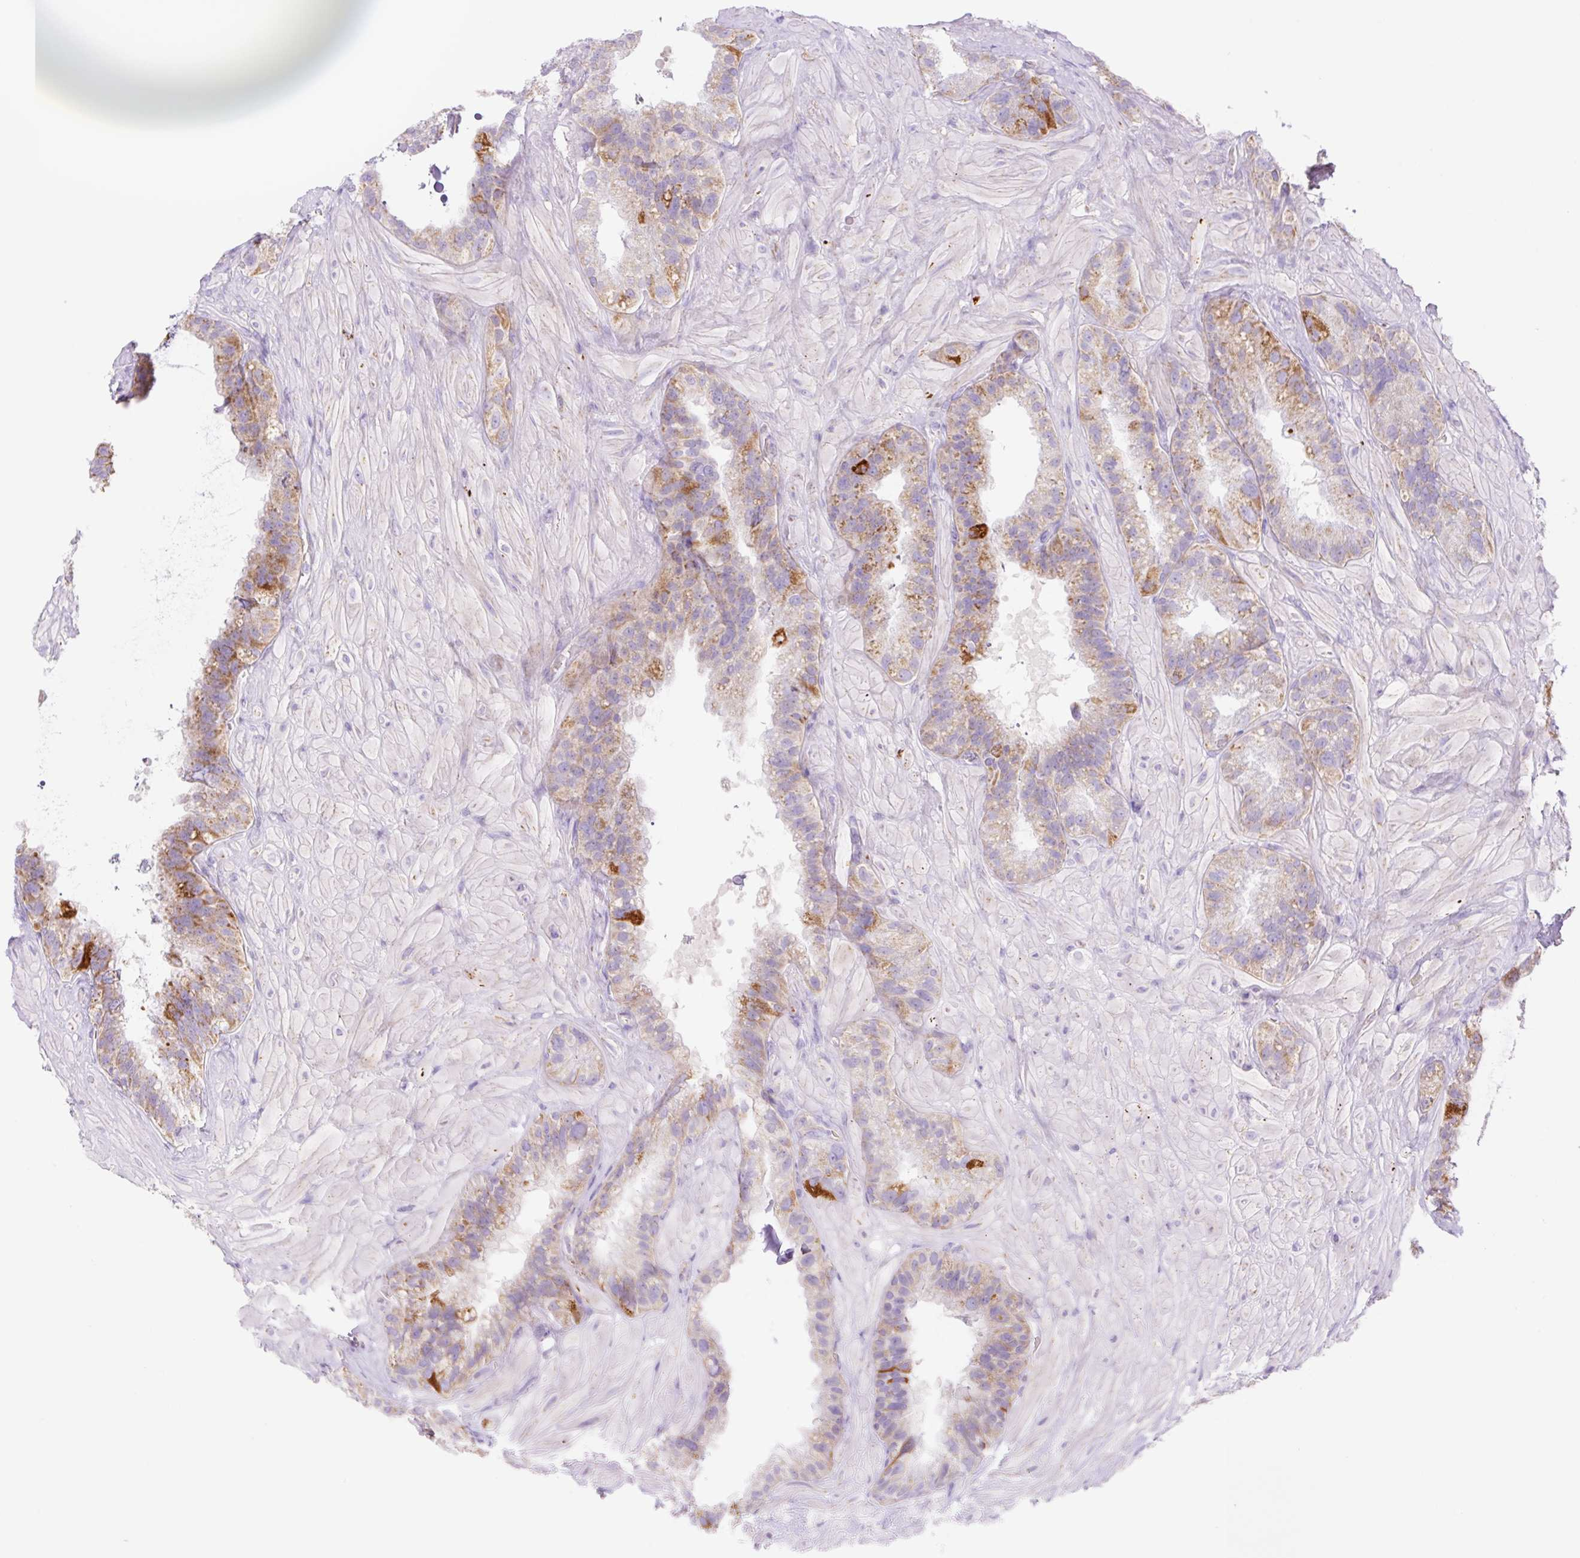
{"staining": {"intensity": "moderate", "quantity": "25%-75%", "location": "cytoplasmic/membranous"}, "tissue": "seminal vesicle", "cell_type": "Glandular cells", "image_type": "normal", "snomed": [{"axis": "morphology", "description": "Normal tissue, NOS"}, {"axis": "topography", "description": "Seminal veicle"}, {"axis": "topography", "description": "Peripheral nerve tissue"}], "caption": "DAB (3,3'-diaminobenzidine) immunohistochemical staining of unremarkable human seminal vesicle displays moderate cytoplasmic/membranous protein expression in approximately 25%-75% of glandular cells.", "gene": "ETNK2", "patient": {"sex": "male", "age": 76}}